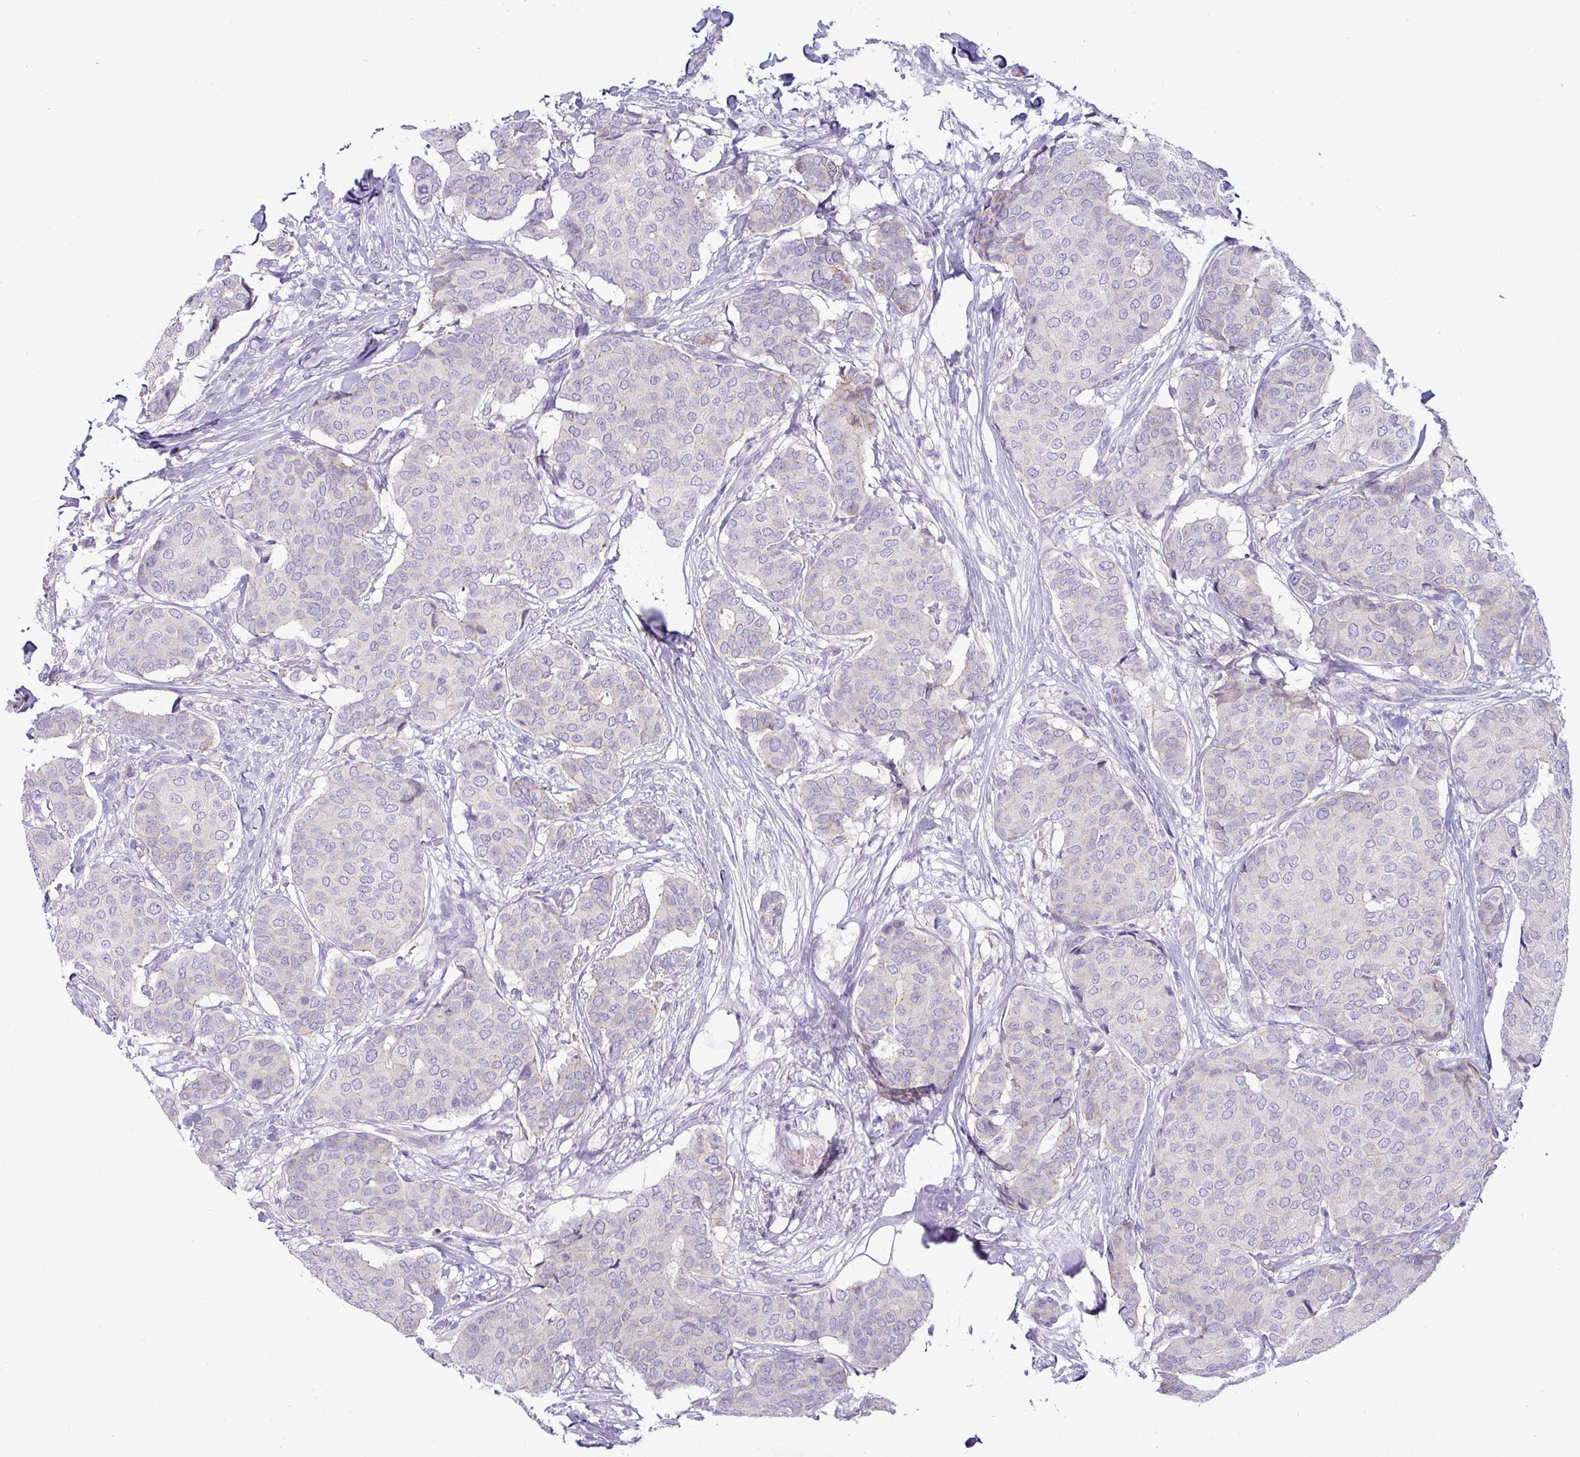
{"staining": {"intensity": "negative", "quantity": "none", "location": "none"}, "tissue": "breast cancer", "cell_type": "Tumor cells", "image_type": "cancer", "snomed": [{"axis": "morphology", "description": "Duct carcinoma"}, {"axis": "topography", "description": "Breast"}], "caption": "High power microscopy image of an immunohistochemistry (IHC) photomicrograph of breast cancer, revealing no significant expression in tumor cells.", "gene": "ACAP3", "patient": {"sex": "female", "age": 75}}